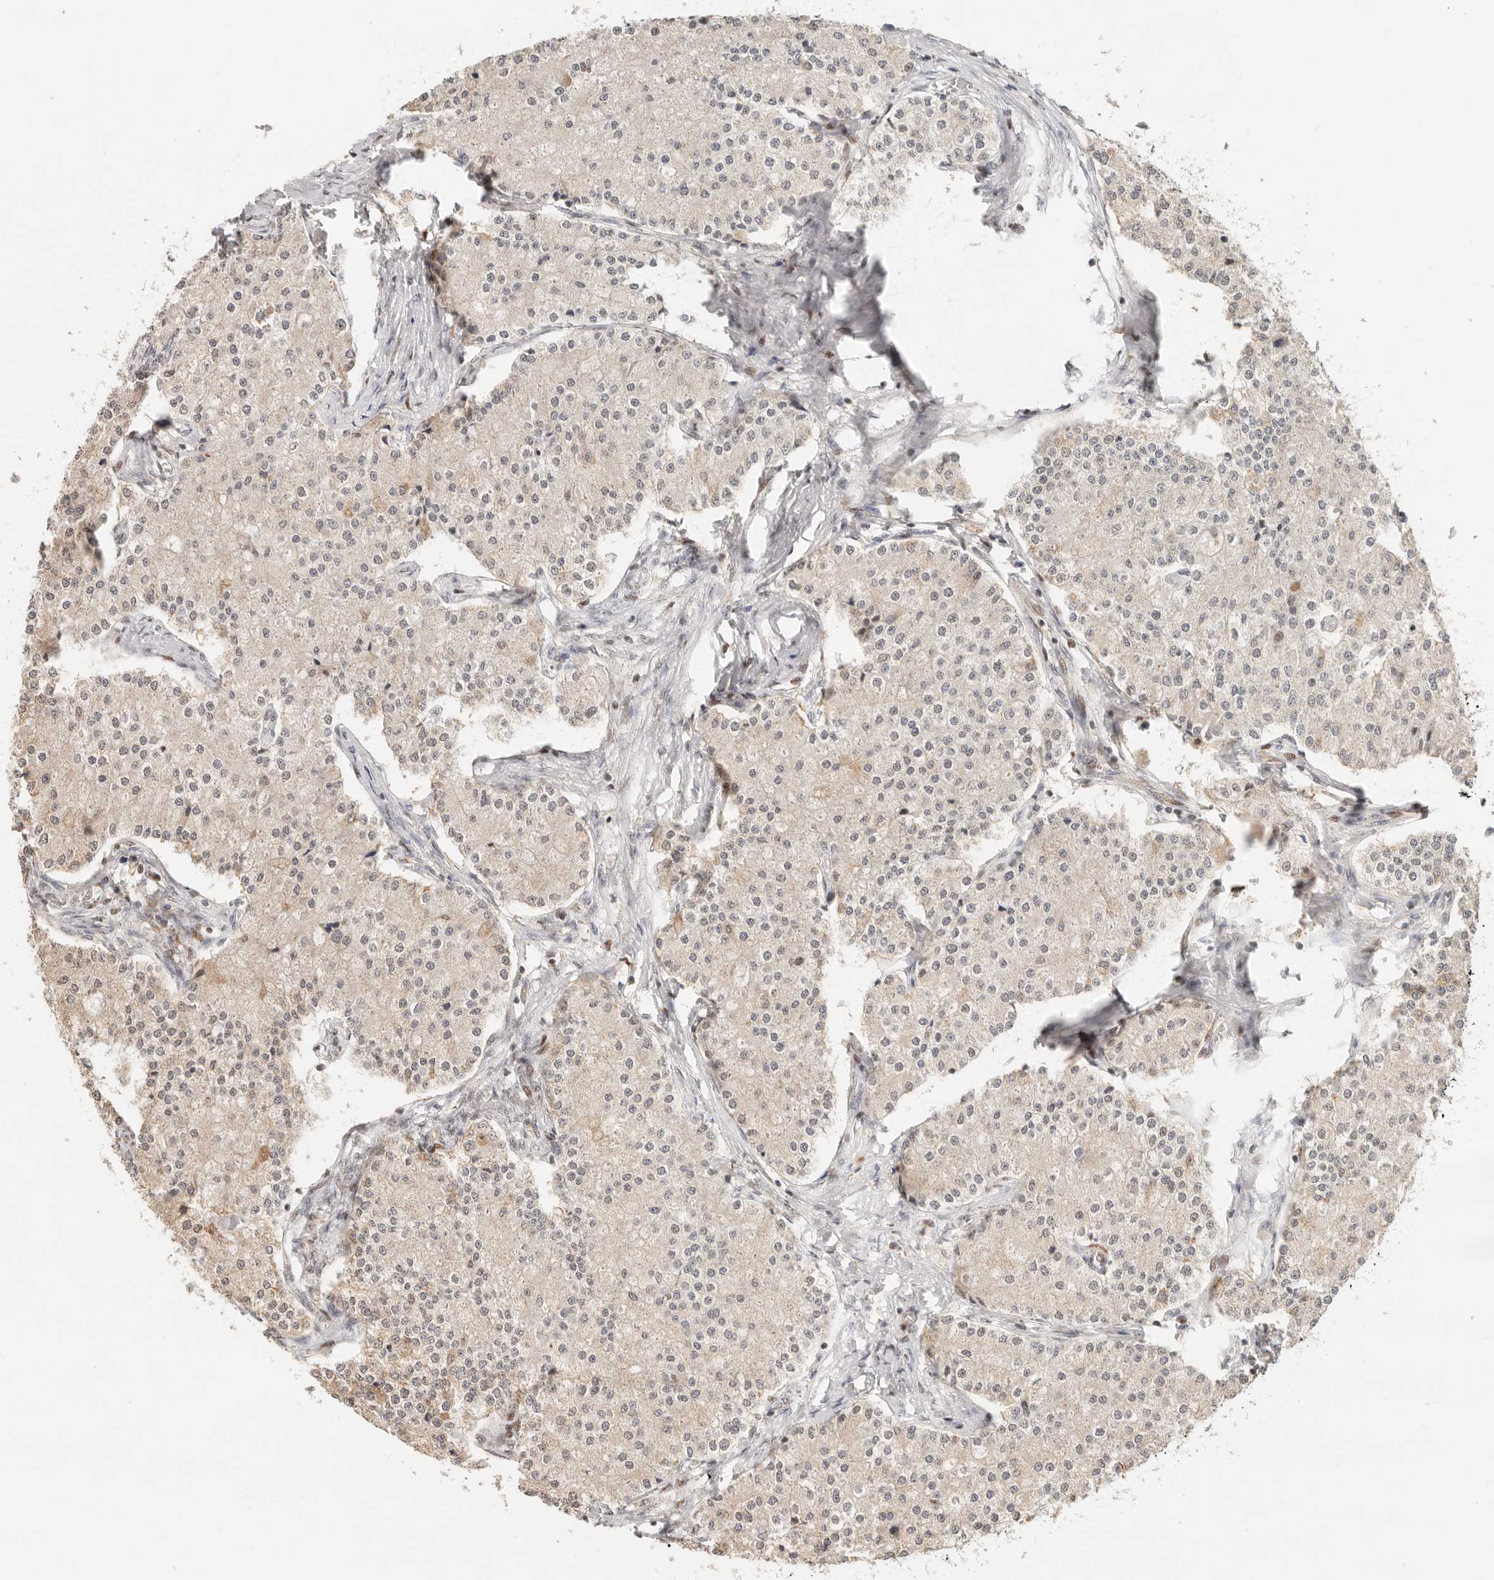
{"staining": {"intensity": "negative", "quantity": "none", "location": "none"}, "tissue": "carcinoid", "cell_type": "Tumor cells", "image_type": "cancer", "snomed": [{"axis": "morphology", "description": "Carcinoid, malignant, NOS"}, {"axis": "topography", "description": "Colon"}], "caption": "The photomicrograph exhibits no significant expression in tumor cells of carcinoid (malignant).", "gene": "NPAS2", "patient": {"sex": "female", "age": 52}}